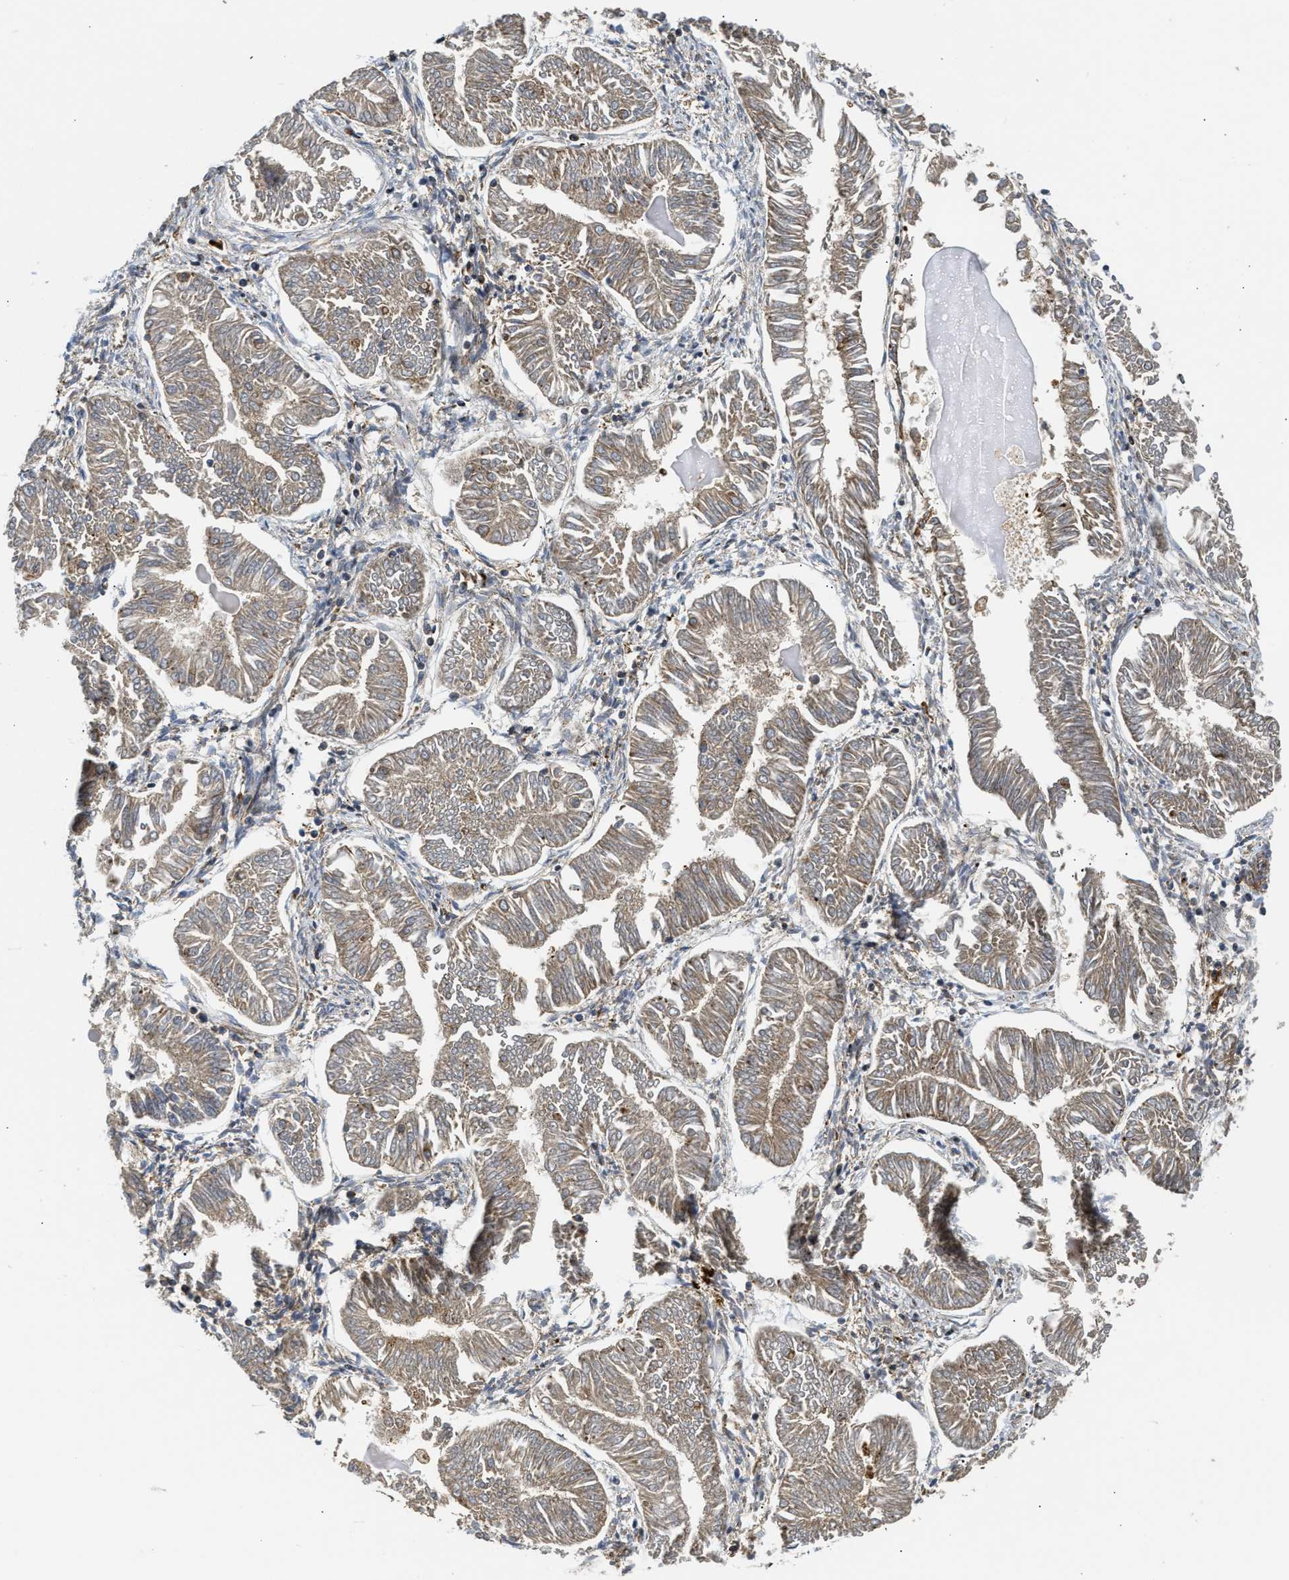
{"staining": {"intensity": "weak", "quantity": ">75%", "location": "cytoplasmic/membranous"}, "tissue": "endometrial cancer", "cell_type": "Tumor cells", "image_type": "cancer", "snomed": [{"axis": "morphology", "description": "Adenocarcinoma, NOS"}, {"axis": "topography", "description": "Endometrium"}], "caption": "There is low levels of weak cytoplasmic/membranous positivity in tumor cells of endometrial cancer, as demonstrated by immunohistochemical staining (brown color).", "gene": "AMZ1", "patient": {"sex": "female", "age": 53}}